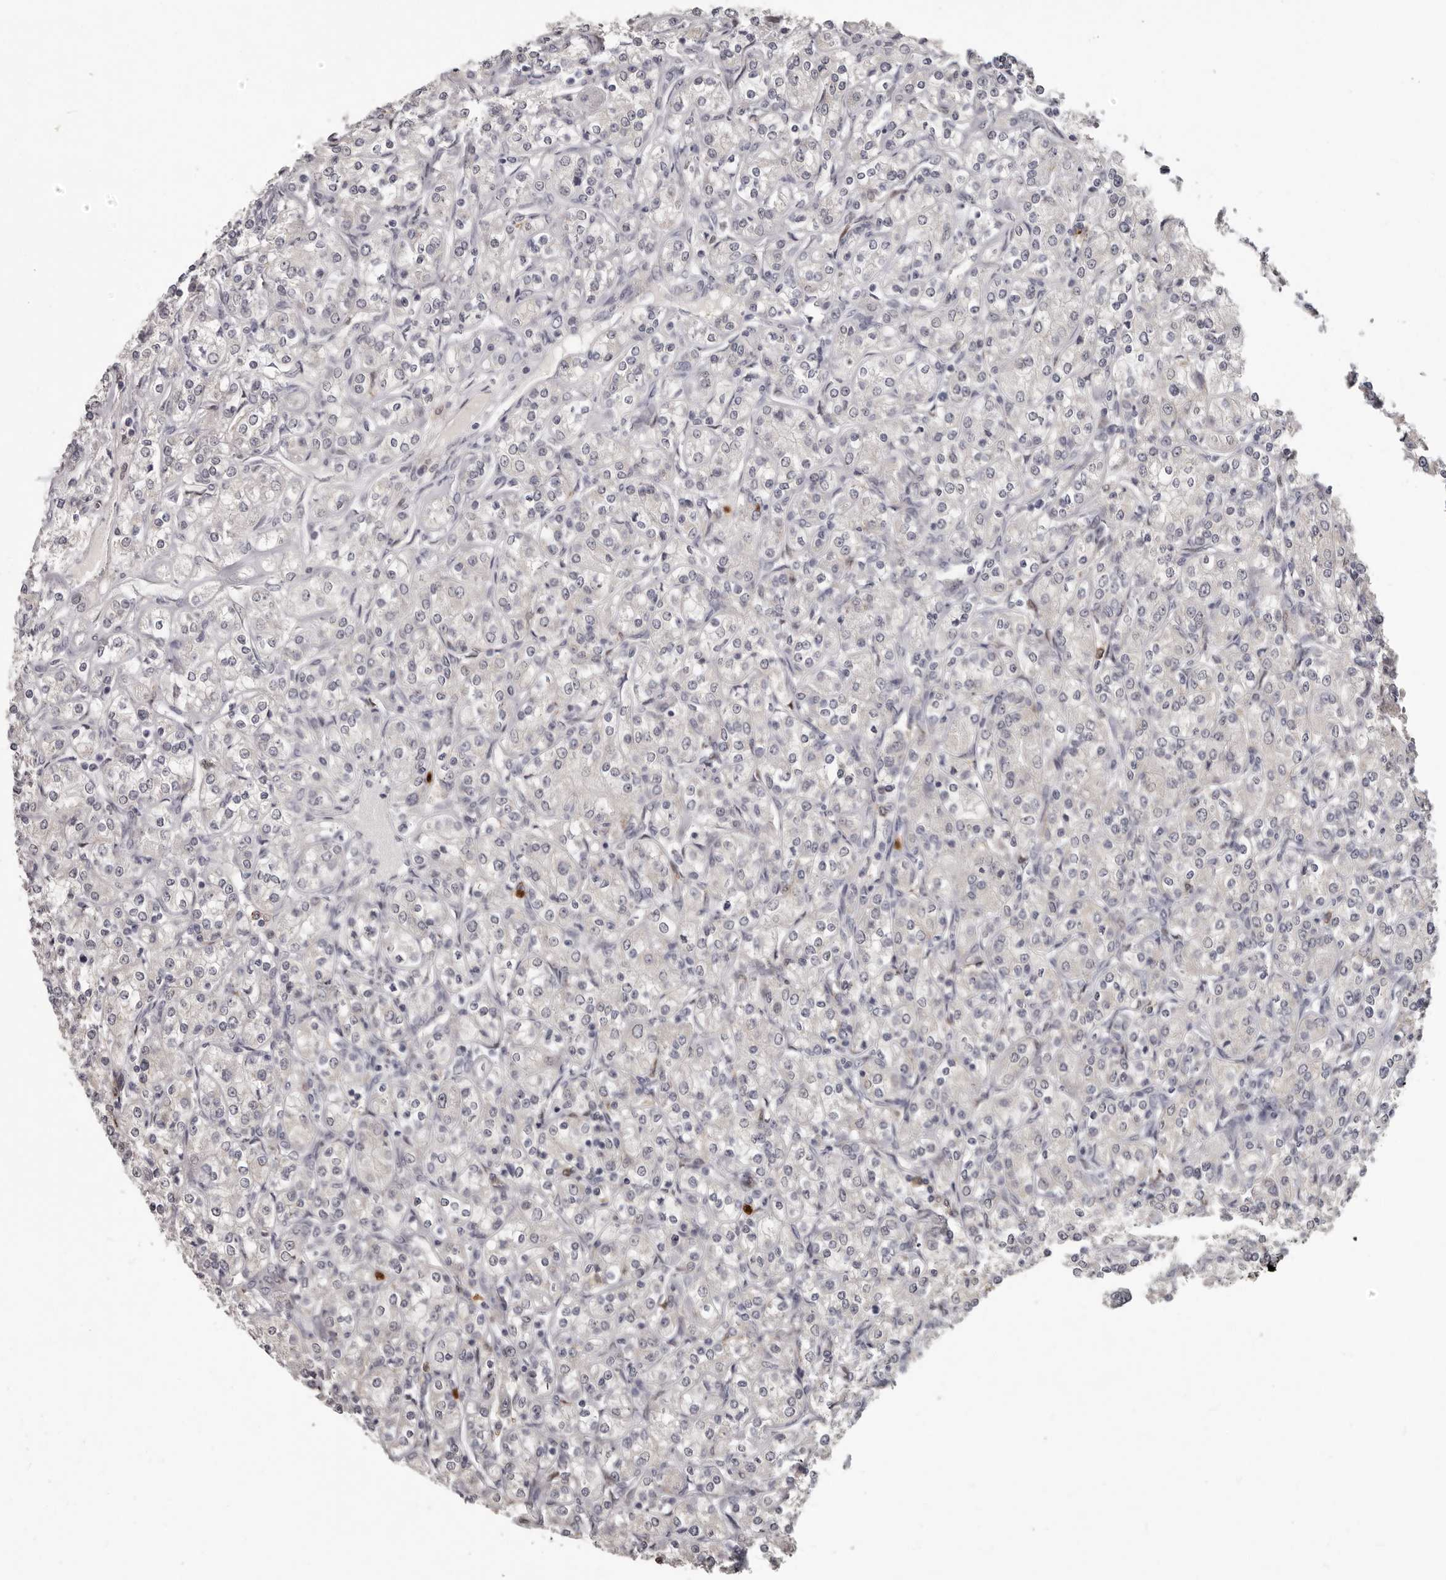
{"staining": {"intensity": "negative", "quantity": "none", "location": "none"}, "tissue": "renal cancer", "cell_type": "Tumor cells", "image_type": "cancer", "snomed": [{"axis": "morphology", "description": "Adenocarcinoma, NOS"}, {"axis": "topography", "description": "Kidney"}], "caption": "High power microscopy image of an immunohistochemistry (IHC) photomicrograph of adenocarcinoma (renal), revealing no significant positivity in tumor cells.", "gene": "GPR157", "patient": {"sex": "male", "age": 77}}